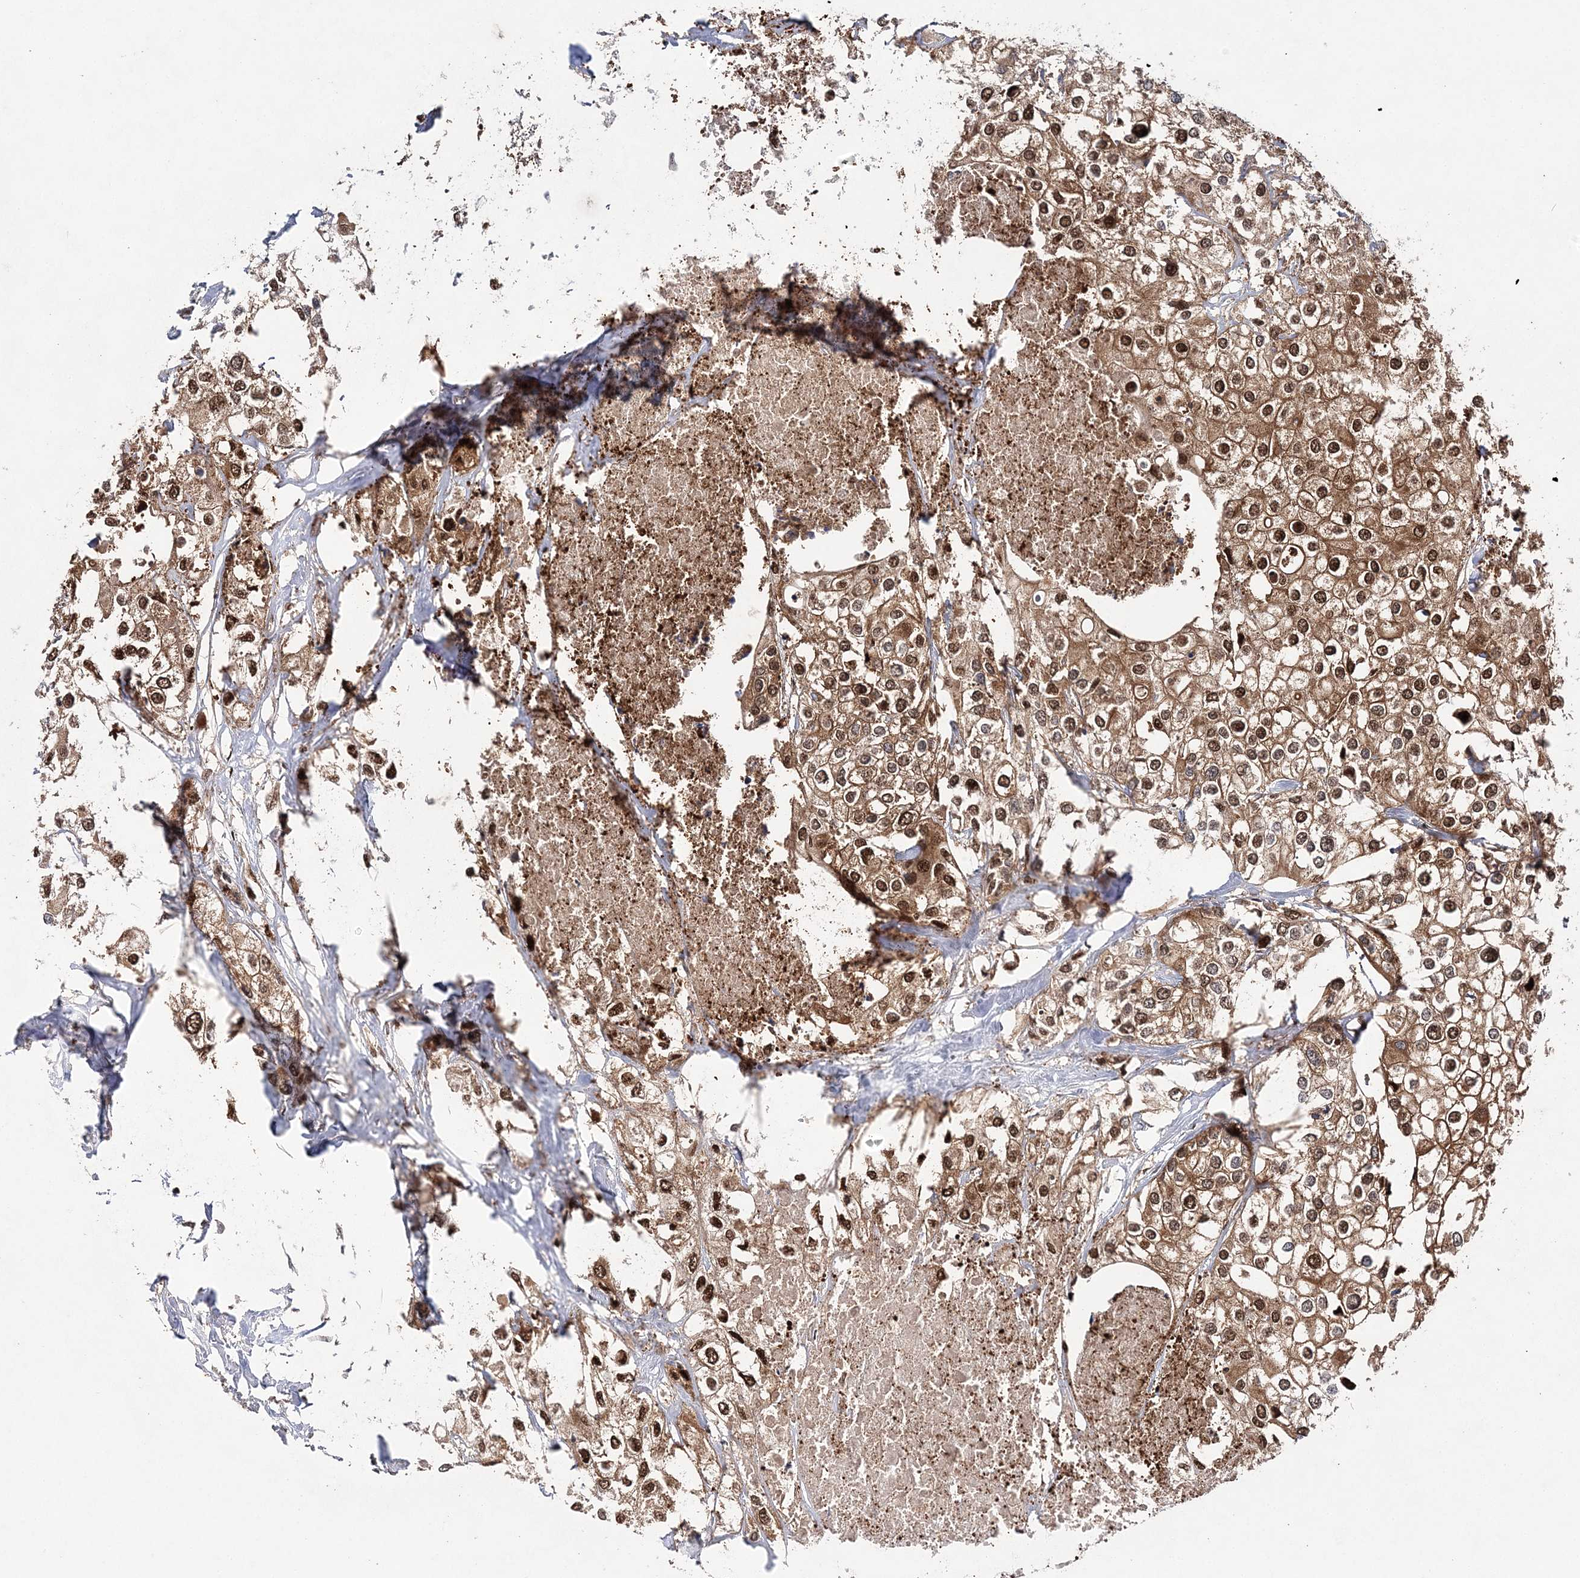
{"staining": {"intensity": "moderate", "quantity": ">75%", "location": "cytoplasmic/membranous,nuclear"}, "tissue": "urothelial cancer", "cell_type": "Tumor cells", "image_type": "cancer", "snomed": [{"axis": "morphology", "description": "Urothelial carcinoma, High grade"}, {"axis": "topography", "description": "Urinary bladder"}], "caption": "About >75% of tumor cells in high-grade urothelial carcinoma show moderate cytoplasmic/membranous and nuclear protein positivity as visualized by brown immunohistochemical staining.", "gene": "NIF3L1", "patient": {"sex": "male", "age": 64}}